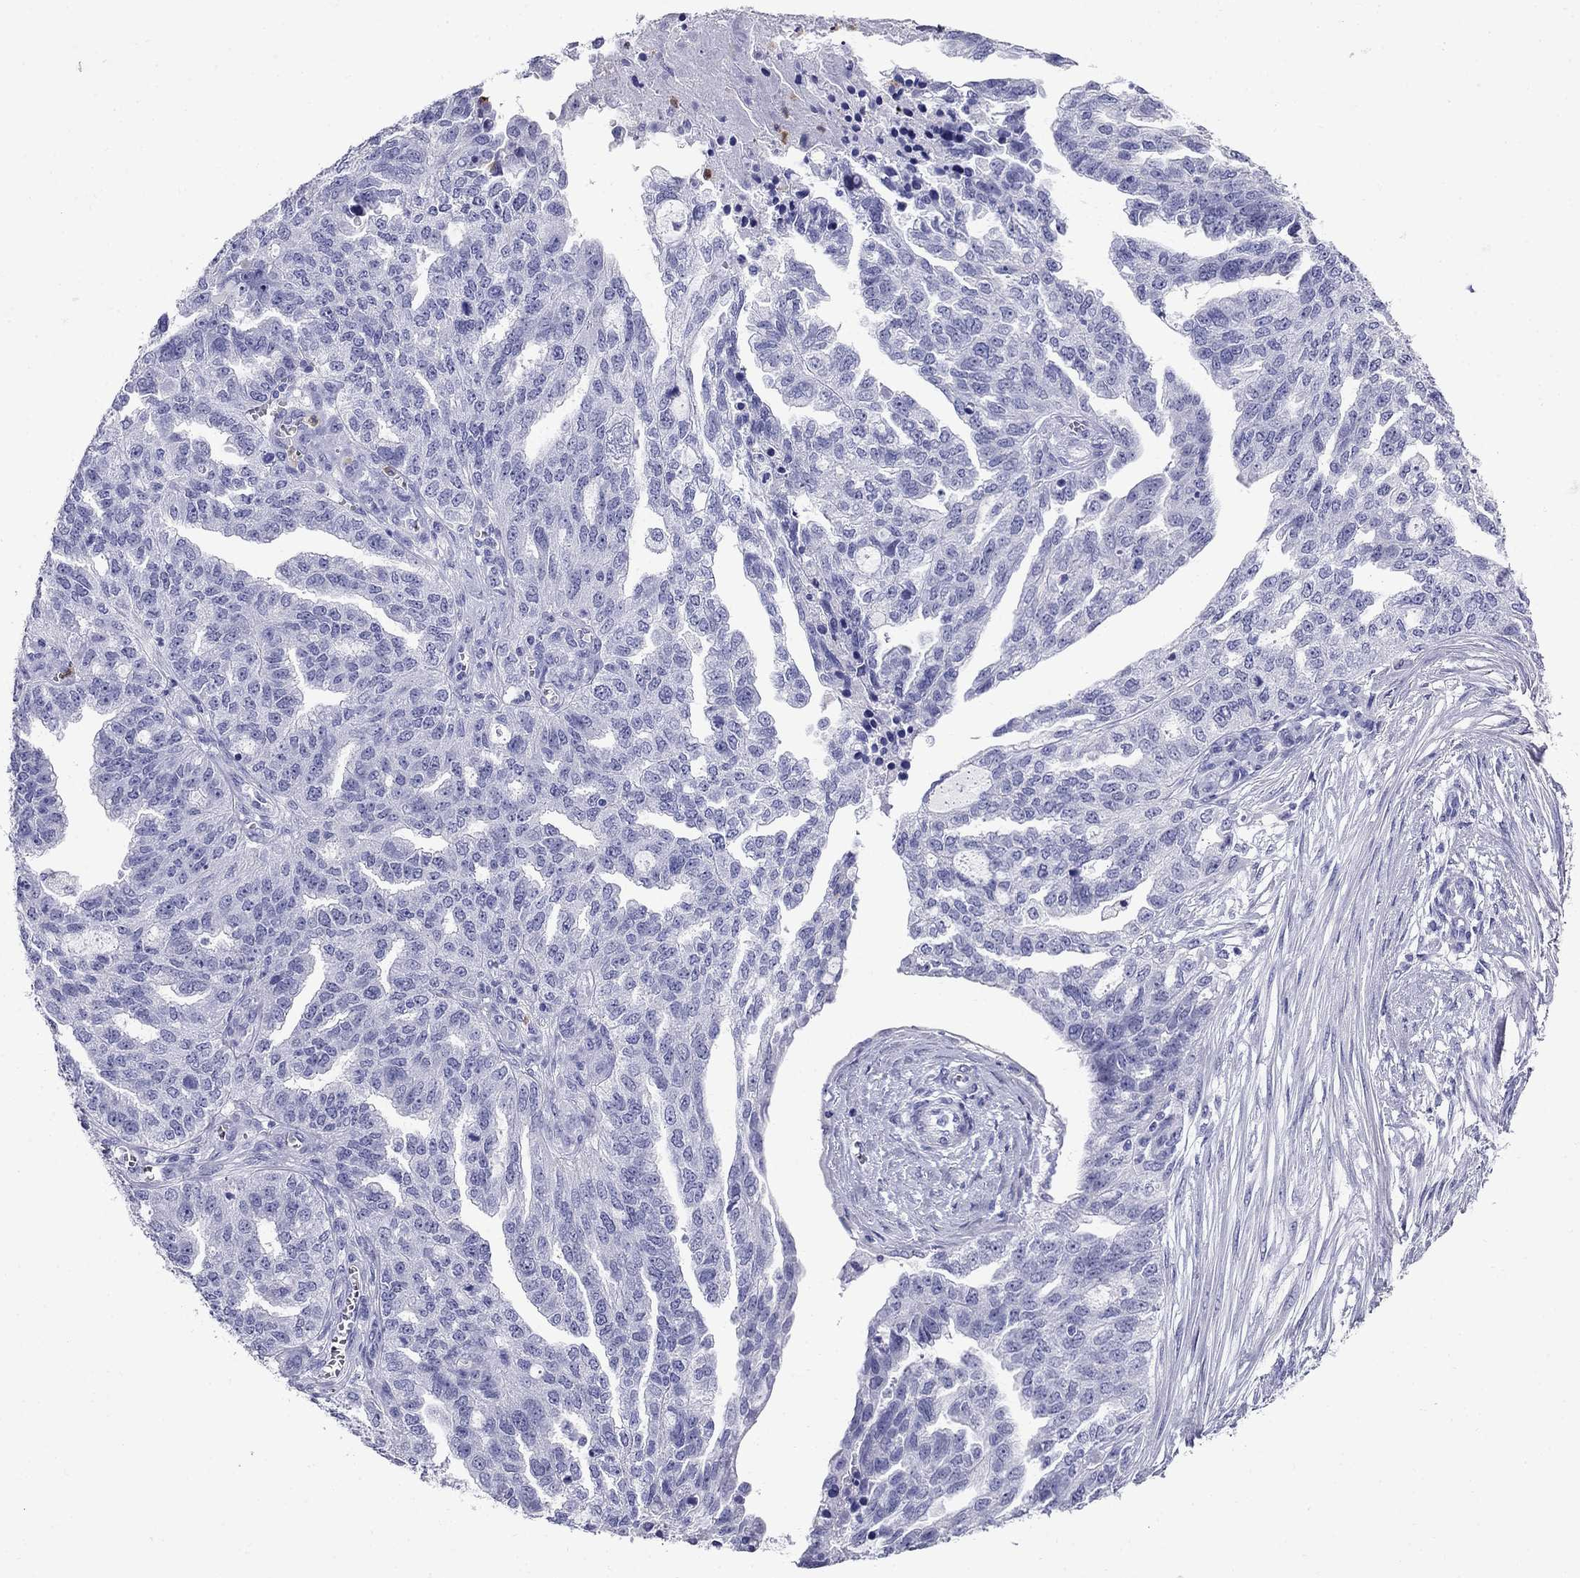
{"staining": {"intensity": "negative", "quantity": "none", "location": "none"}, "tissue": "ovarian cancer", "cell_type": "Tumor cells", "image_type": "cancer", "snomed": [{"axis": "morphology", "description": "Cystadenocarcinoma, serous, NOS"}, {"axis": "topography", "description": "Ovary"}], "caption": "The micrograph reveals no staining of tumor cells in ovarian cancer.", "gene": "PPP1R36", "patient": {"sex": "female", "age": 51}}